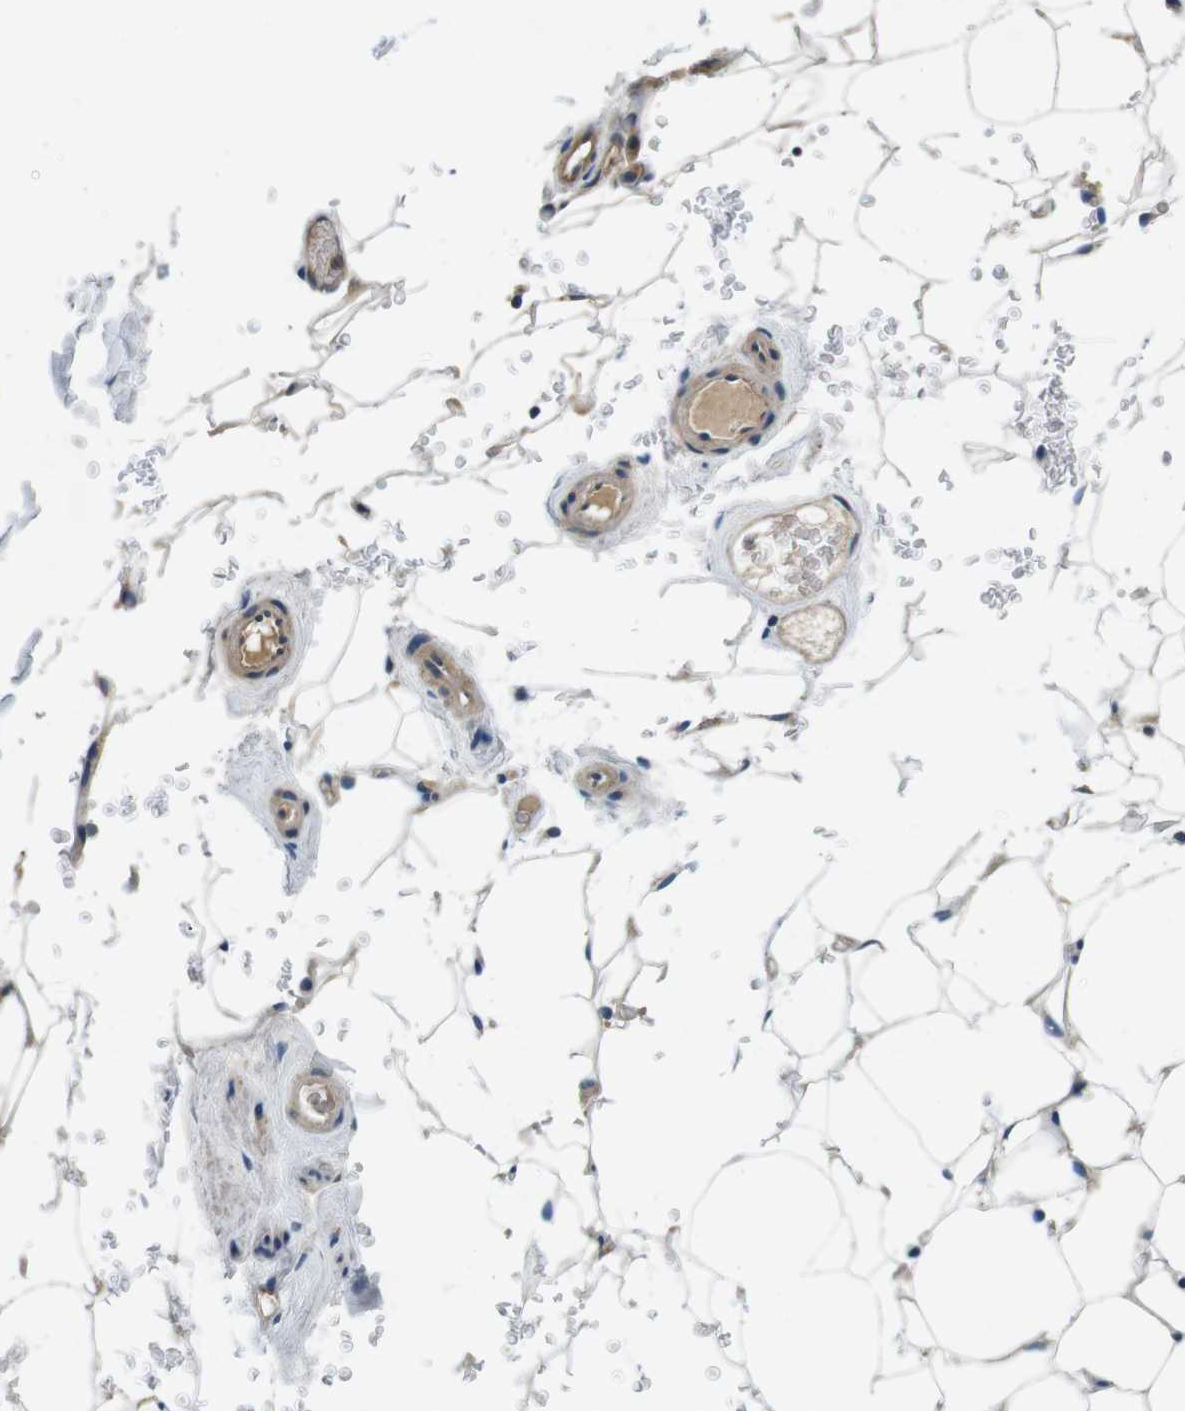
{"staining": {"intensity": "negative", "quantity": "none", "location": "none"}, "tissue": "adipose tissue", "cell_type": "Adipocytes", "image_type": "normal", "snomed": [{"axis": "morphology", "description": "Normal tissue, NOS"}, {"axis": "topography", "description": "Peripheral nerve tissue"}], "caption": "DAB immunohistochemical staining of normal adipose tissue shows no significant staining in adipocytes.", "gene": "DTNA", "patient": {"sex": "male", "age": 70}}